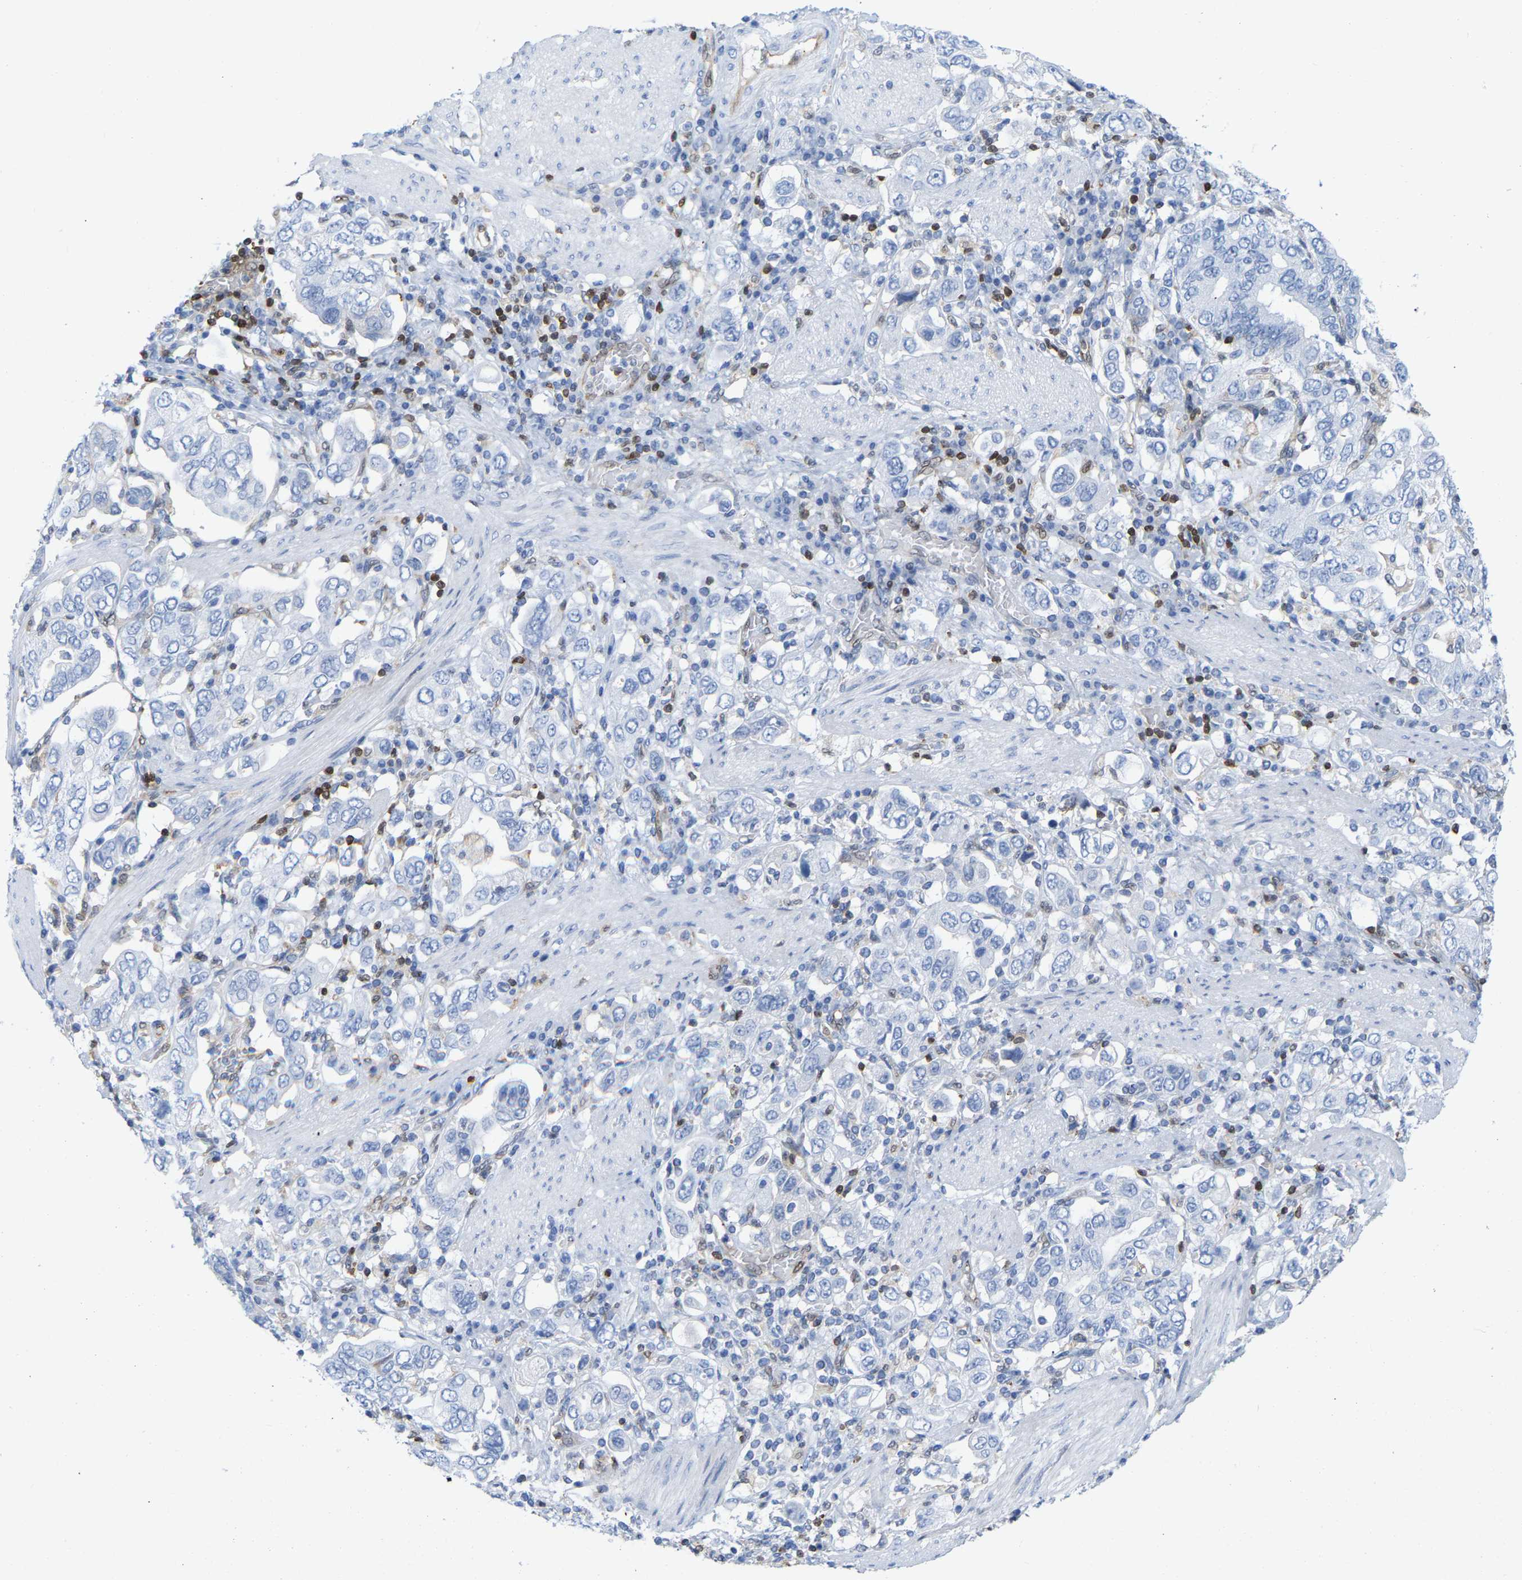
{"staining": {"intensity": "negative", "quantity": "none", "location": "none"}, "tissue": "stomach cancer", "cell_type": "Tumor cells", "image_type": "cancer", "snomed": [{"axis": "morphology", "description": "Adenocarcinoma, NOS"}, {"axis": "topography", "description": "Stomach, upper"}], "caption": "A histopathology image of stomach adenocarcinoma stained for a protein demonstrates no brown staining in tumor cells.", "gene": "GIMAP4", "patient": {"sex": "male", "age": 62}}